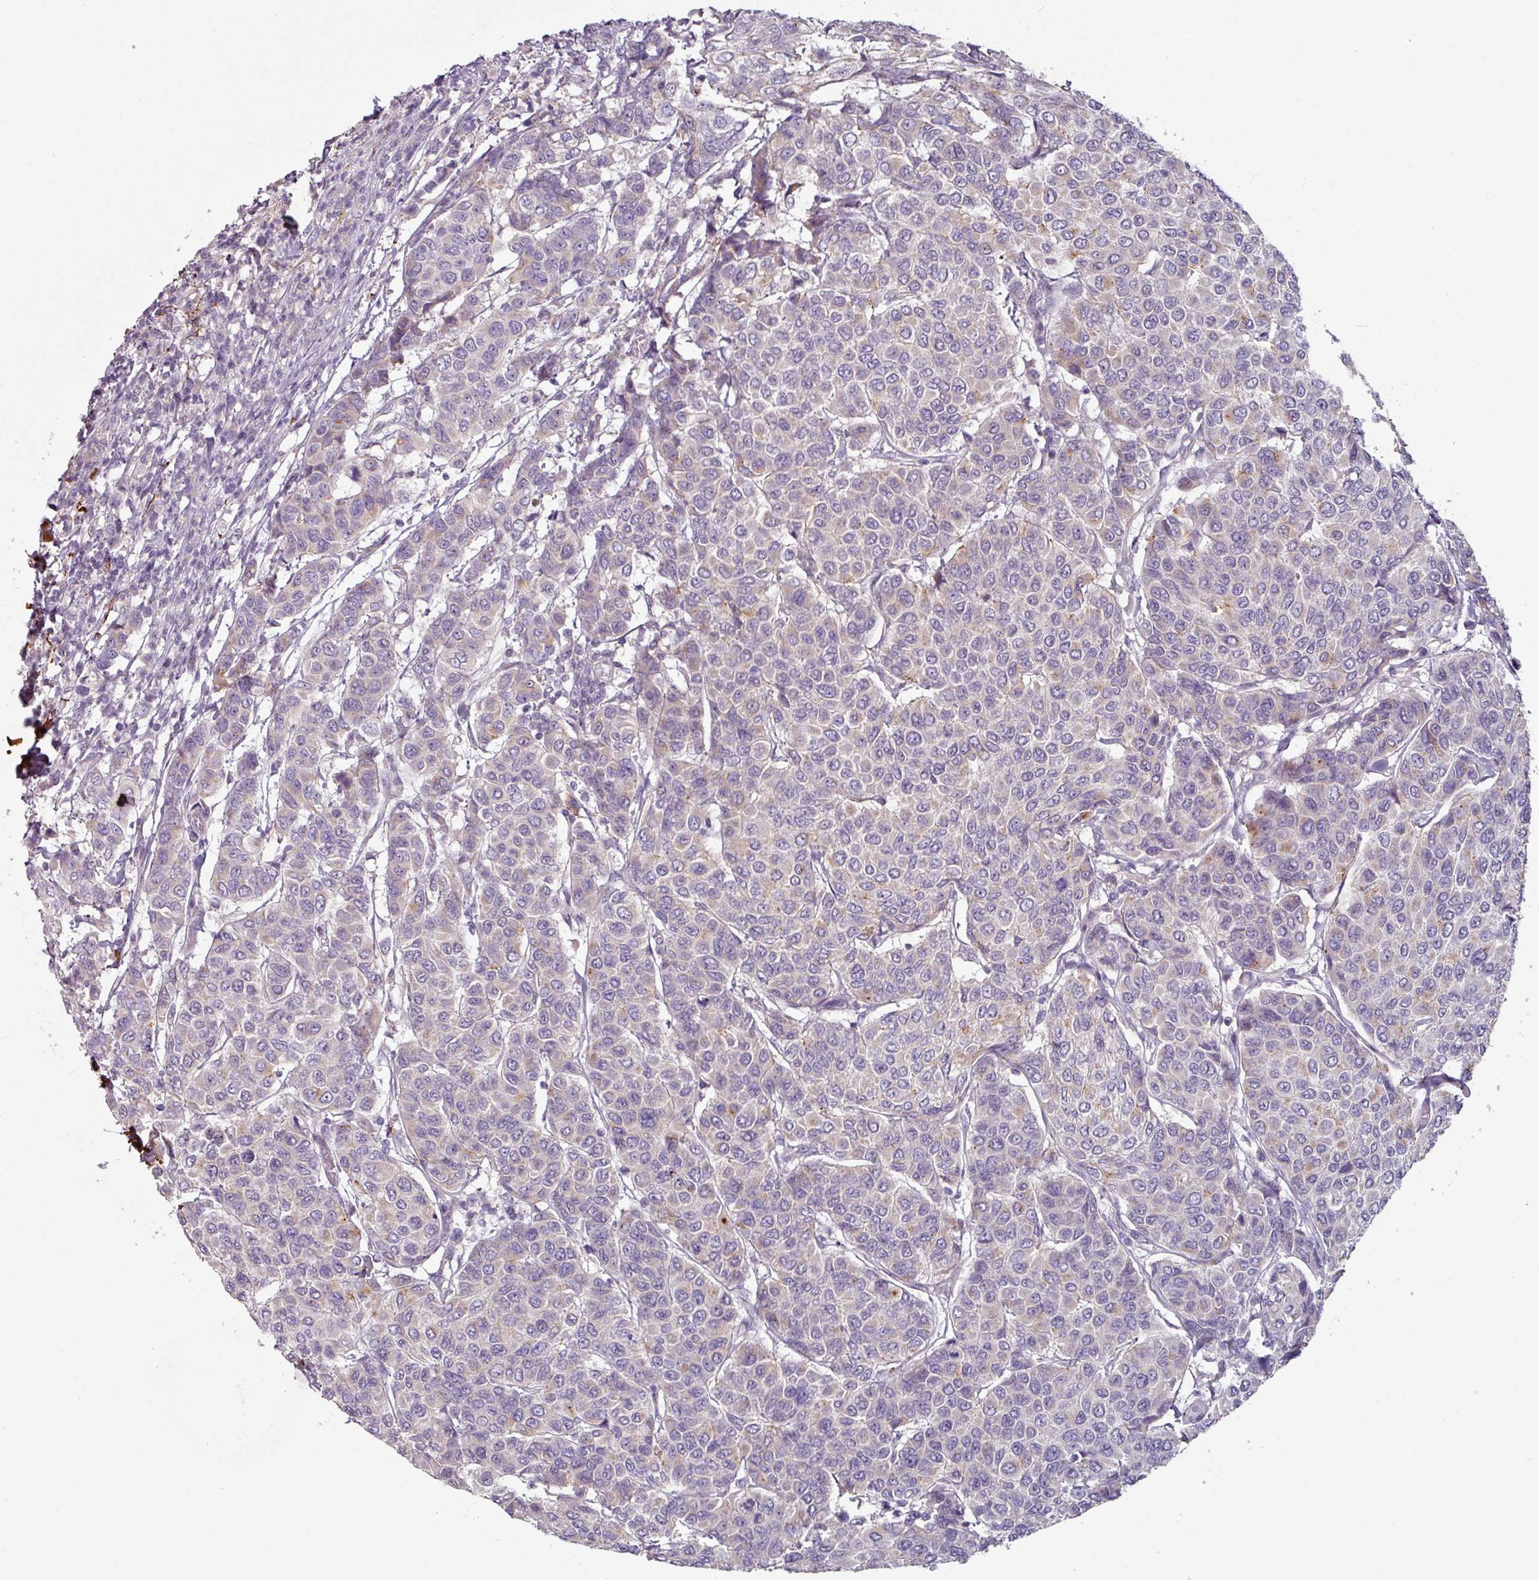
{"staining": {"intensity": "weak", "quantity": "<25%", "location": "cytoplasmic/membranous"}, "tissue": "breast cancer", "cell_type": "Tumor cells", "image_type": "cancer", "snomed": [{"axis": "morphology", "description": "Duct carcinoma"}, {"axis": "topography", "description": "Breast"}], "caption": "Immunohistochemistry (IHC) of human breast invasive ductal carcinoma exhibits no positivity in tumor cells.", "gene": "MTMR14", "patient": {"sex": "female", "age": 55}}